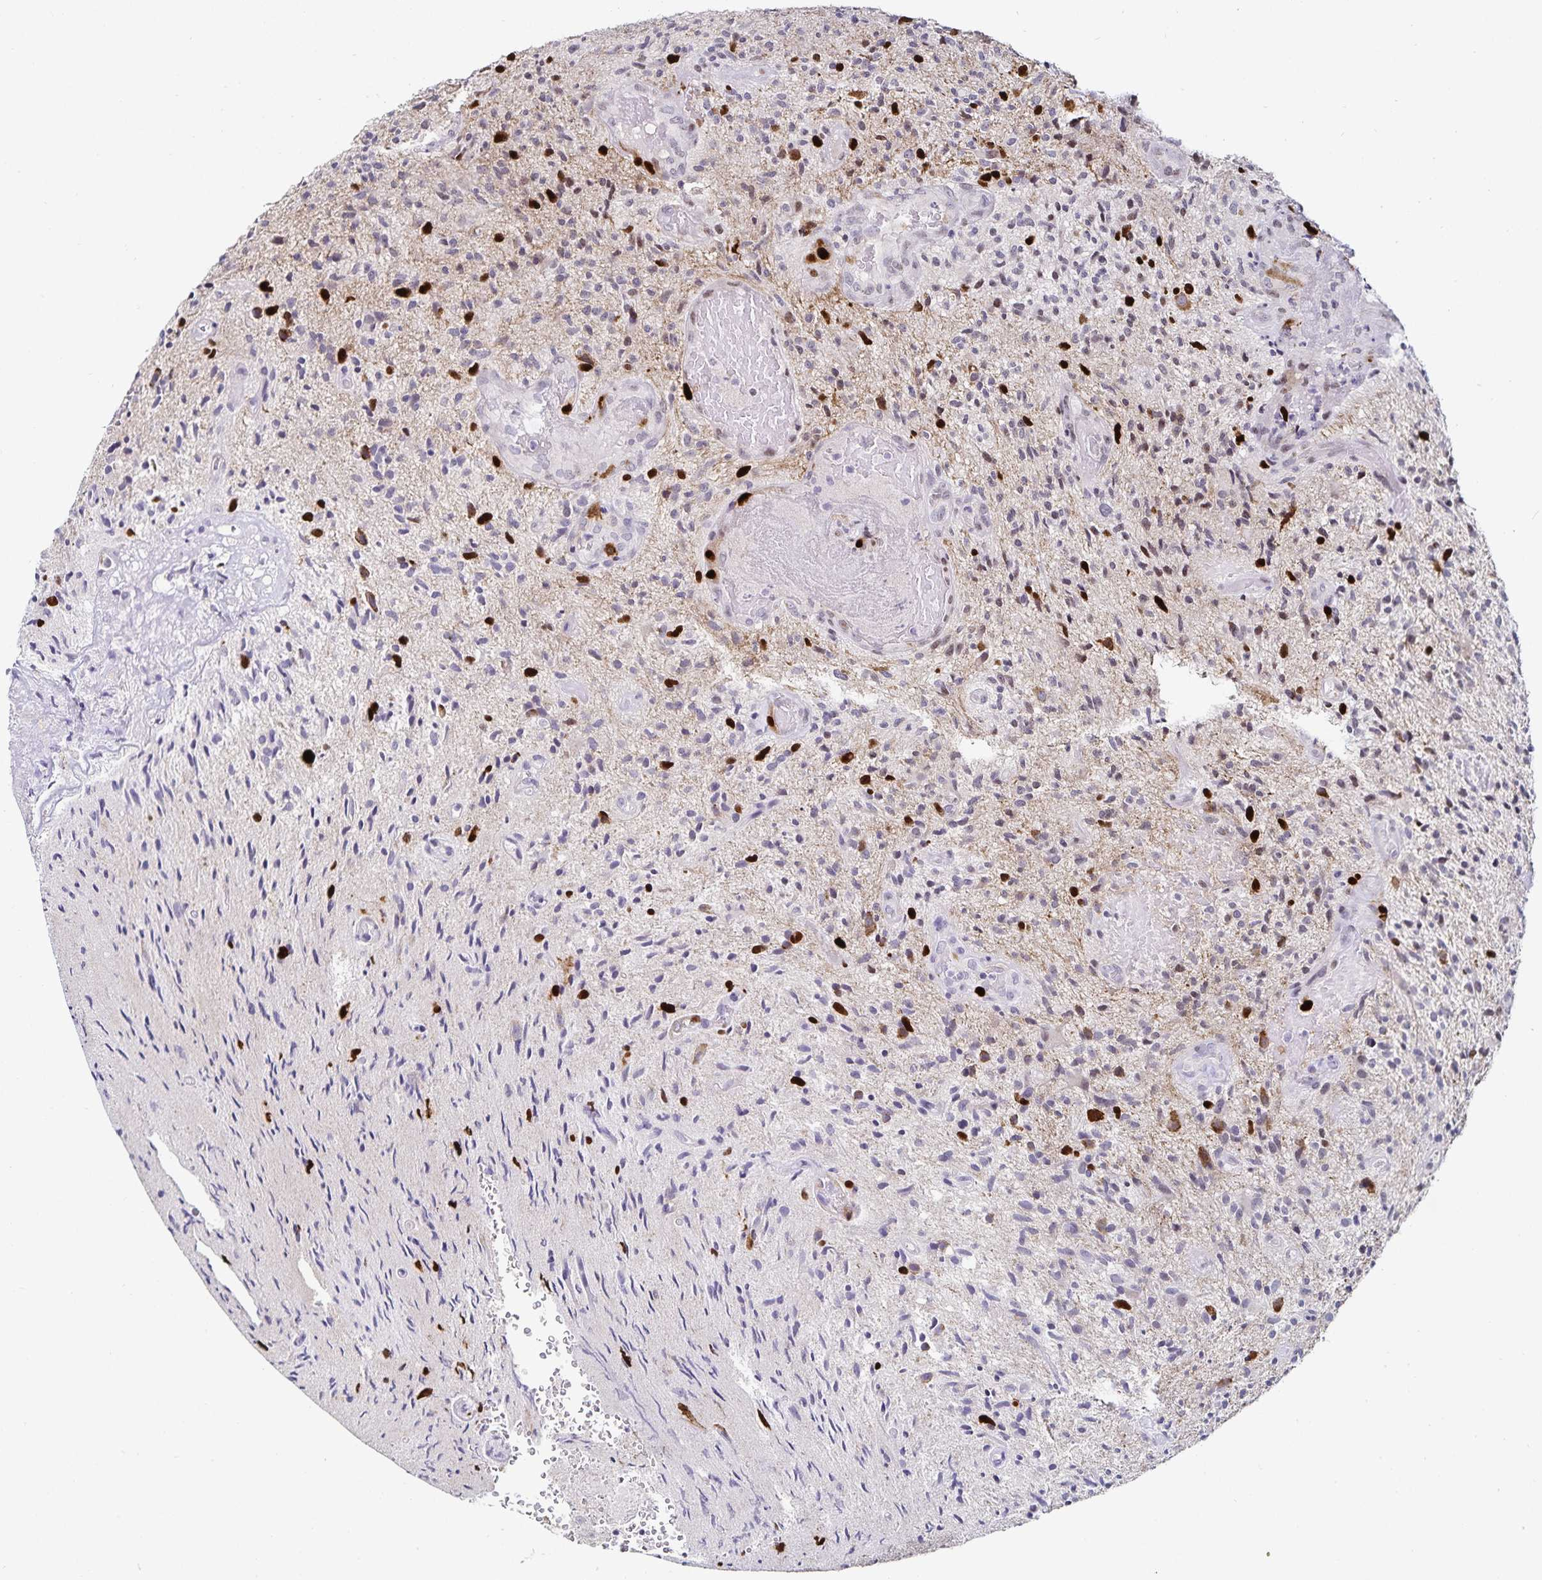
{"staining": {"intensity": "strong", "quantity": "<25%", "location": "nuclear"}, "tissue": "glioma", "cell_type": "Tumor cells", "image_type": "cancer", "snomed": [{"axis": "morphology", "description": "Glioma, malignant, High grade"}, {"axis": "topography", "description": "Brain"}], "caption": "Immunohistochemical staining of human malignant glioma (high-grade) displays medium levels of strong nuclear protein staining in about <25% of tumor cells.", "gene": "ANLN", "patient": {"sex": "male", "age": 55}}